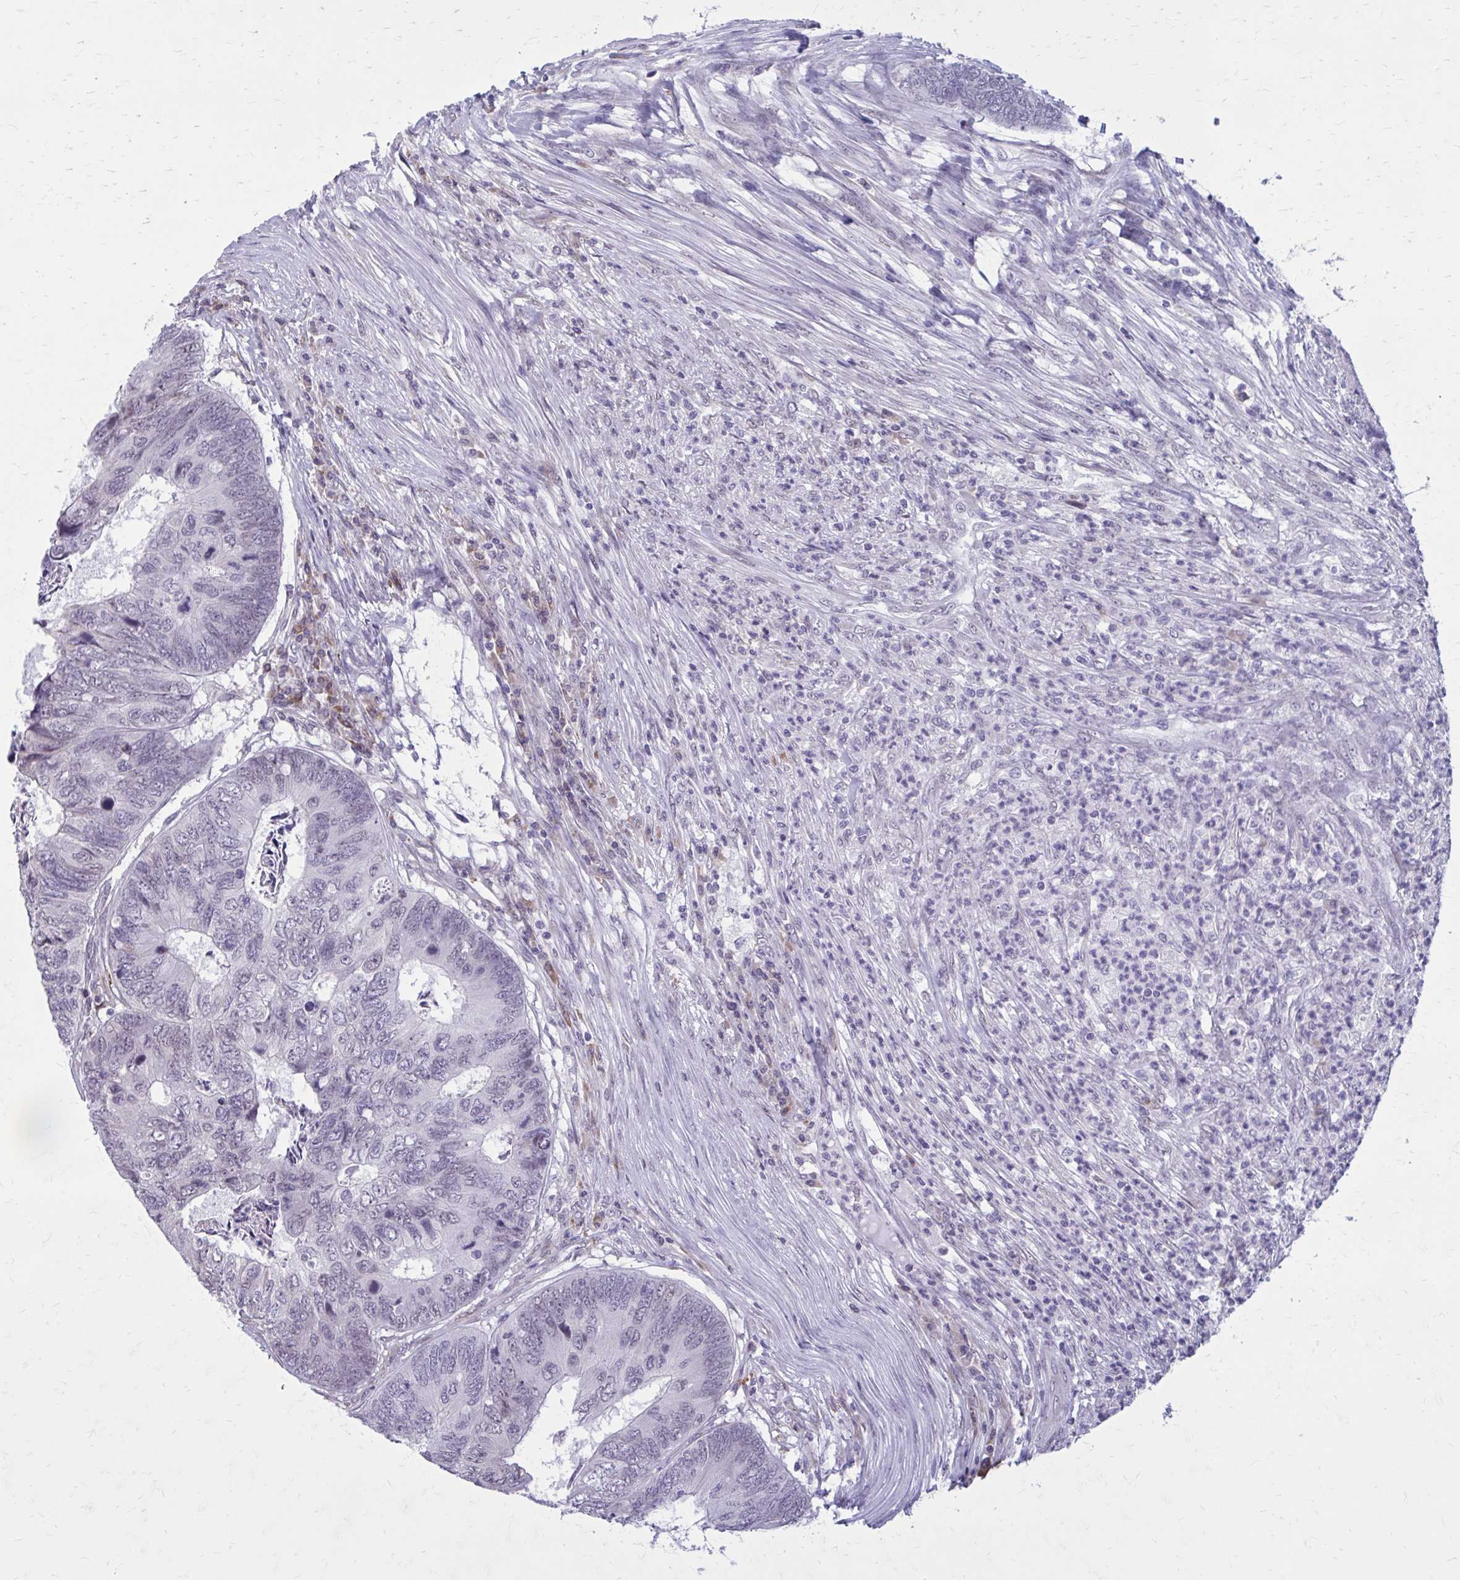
{"staining": {"intensity": "negative", "quantity": "none", "location": "none"}, "tissue": "colorectal cancer", "cell_type": "Tumor cells", "image_type": "cancer", "snomed": [{"axis": "morphology", "description": "Adenocarcinoma, NOS"}, {"axis": "topography", "description": "Colon"}], "caption": "Tumor cells show no significant protein staining in colorectal cancer (adenocarcinoma). (Stains: DAB IHC with hematoxylin counter stain, Microscopy: brightfield microscopy at high magnification).", "gene": "PROSER1", "patient": {"sex": "female", "age": 67}}